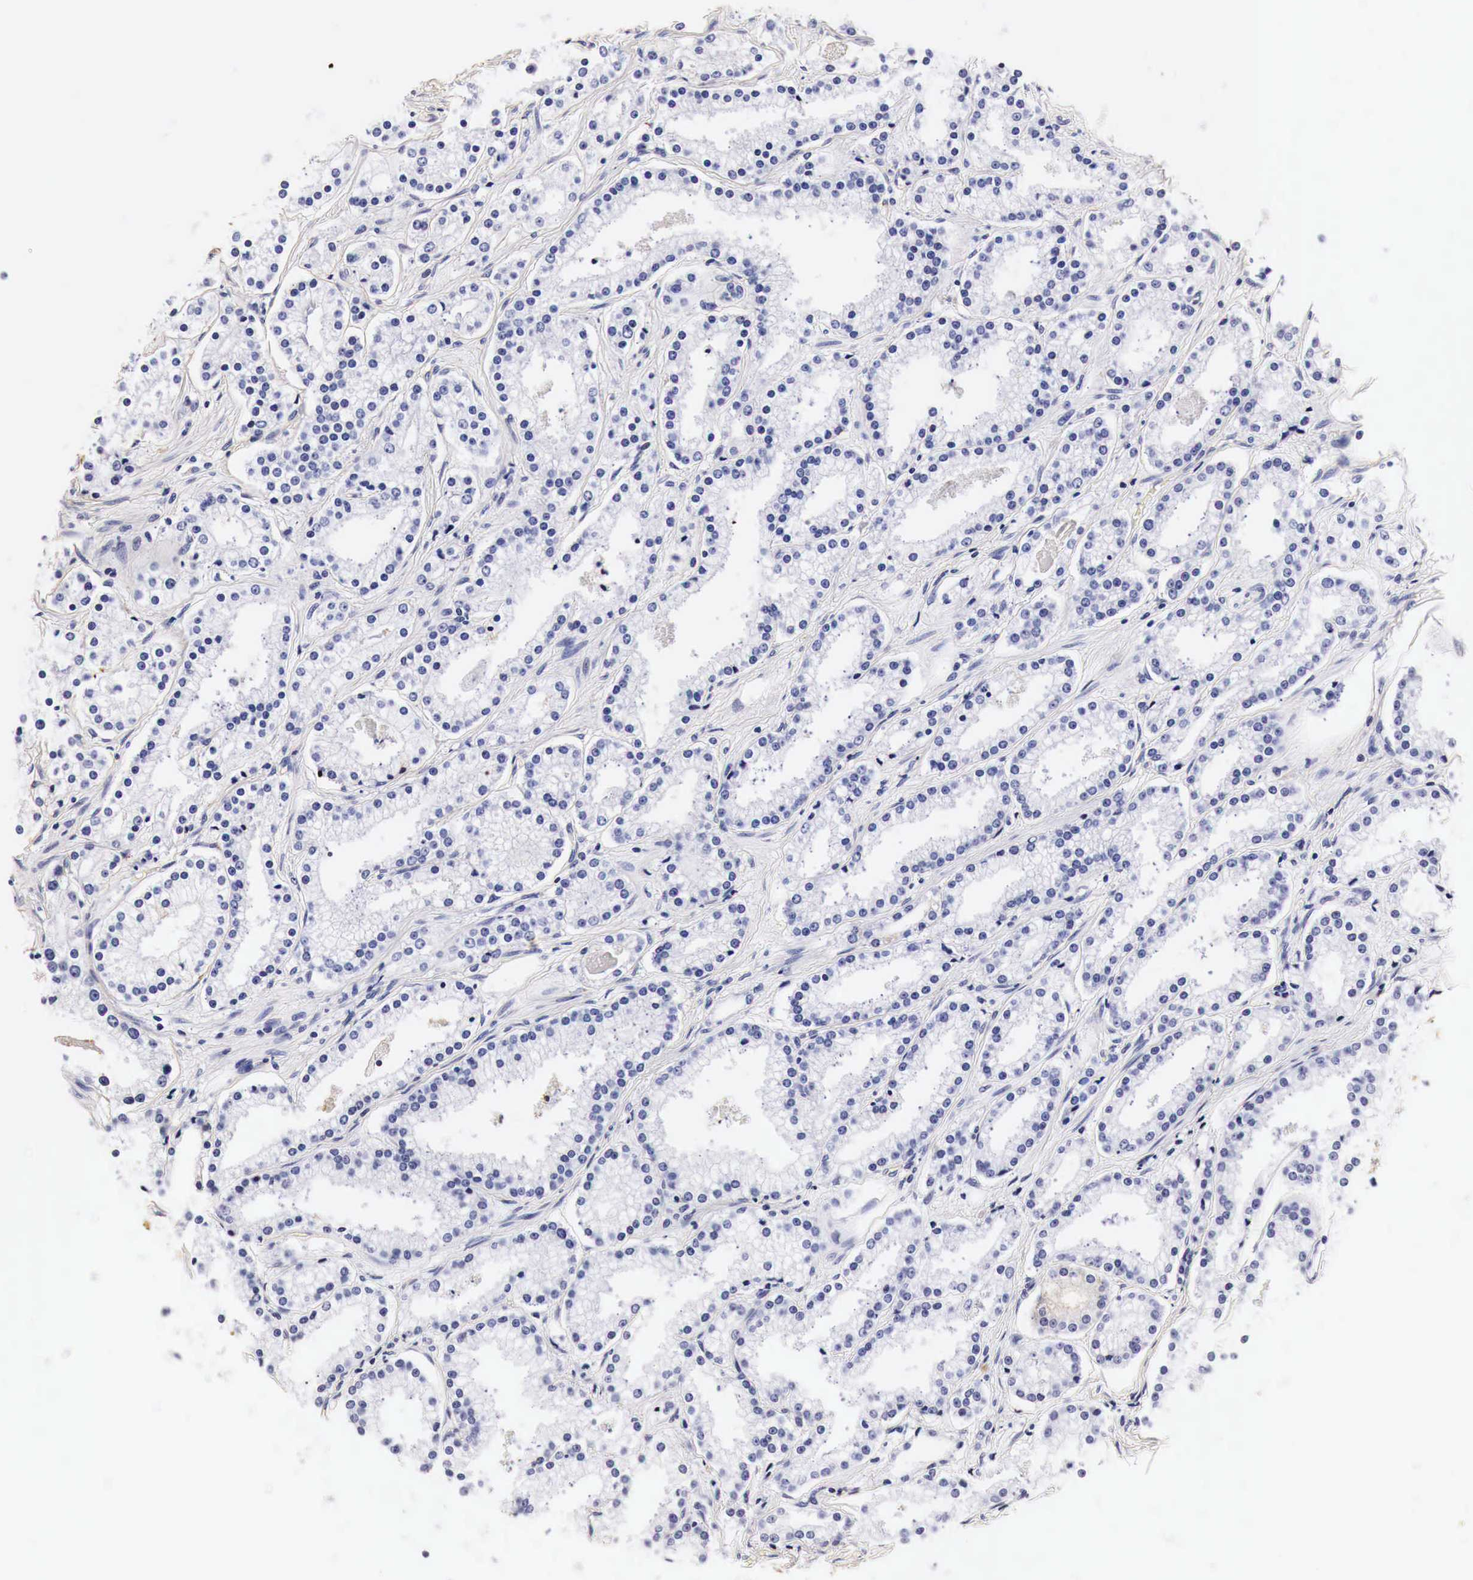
{"staining": {"intensity": "negative", "quantity": "none", "location": "none"}, "tissue": "prostate cancer", "cell_type": "Tumor cells", "image_type": "cancer", "snomed": [{"axis": "morphology", "description": "Adenocarcinoma, Medium grade"}, {"axis": "topography", "description": "Prostate"}], "caption": "Immunohistochemistry (IHC) of adenocarcinoma (medium-grade) (prostate) shows no positivity in tumor cells.", "gene": "LAMB2", "patient": {"sex": "male", "age": 73}}